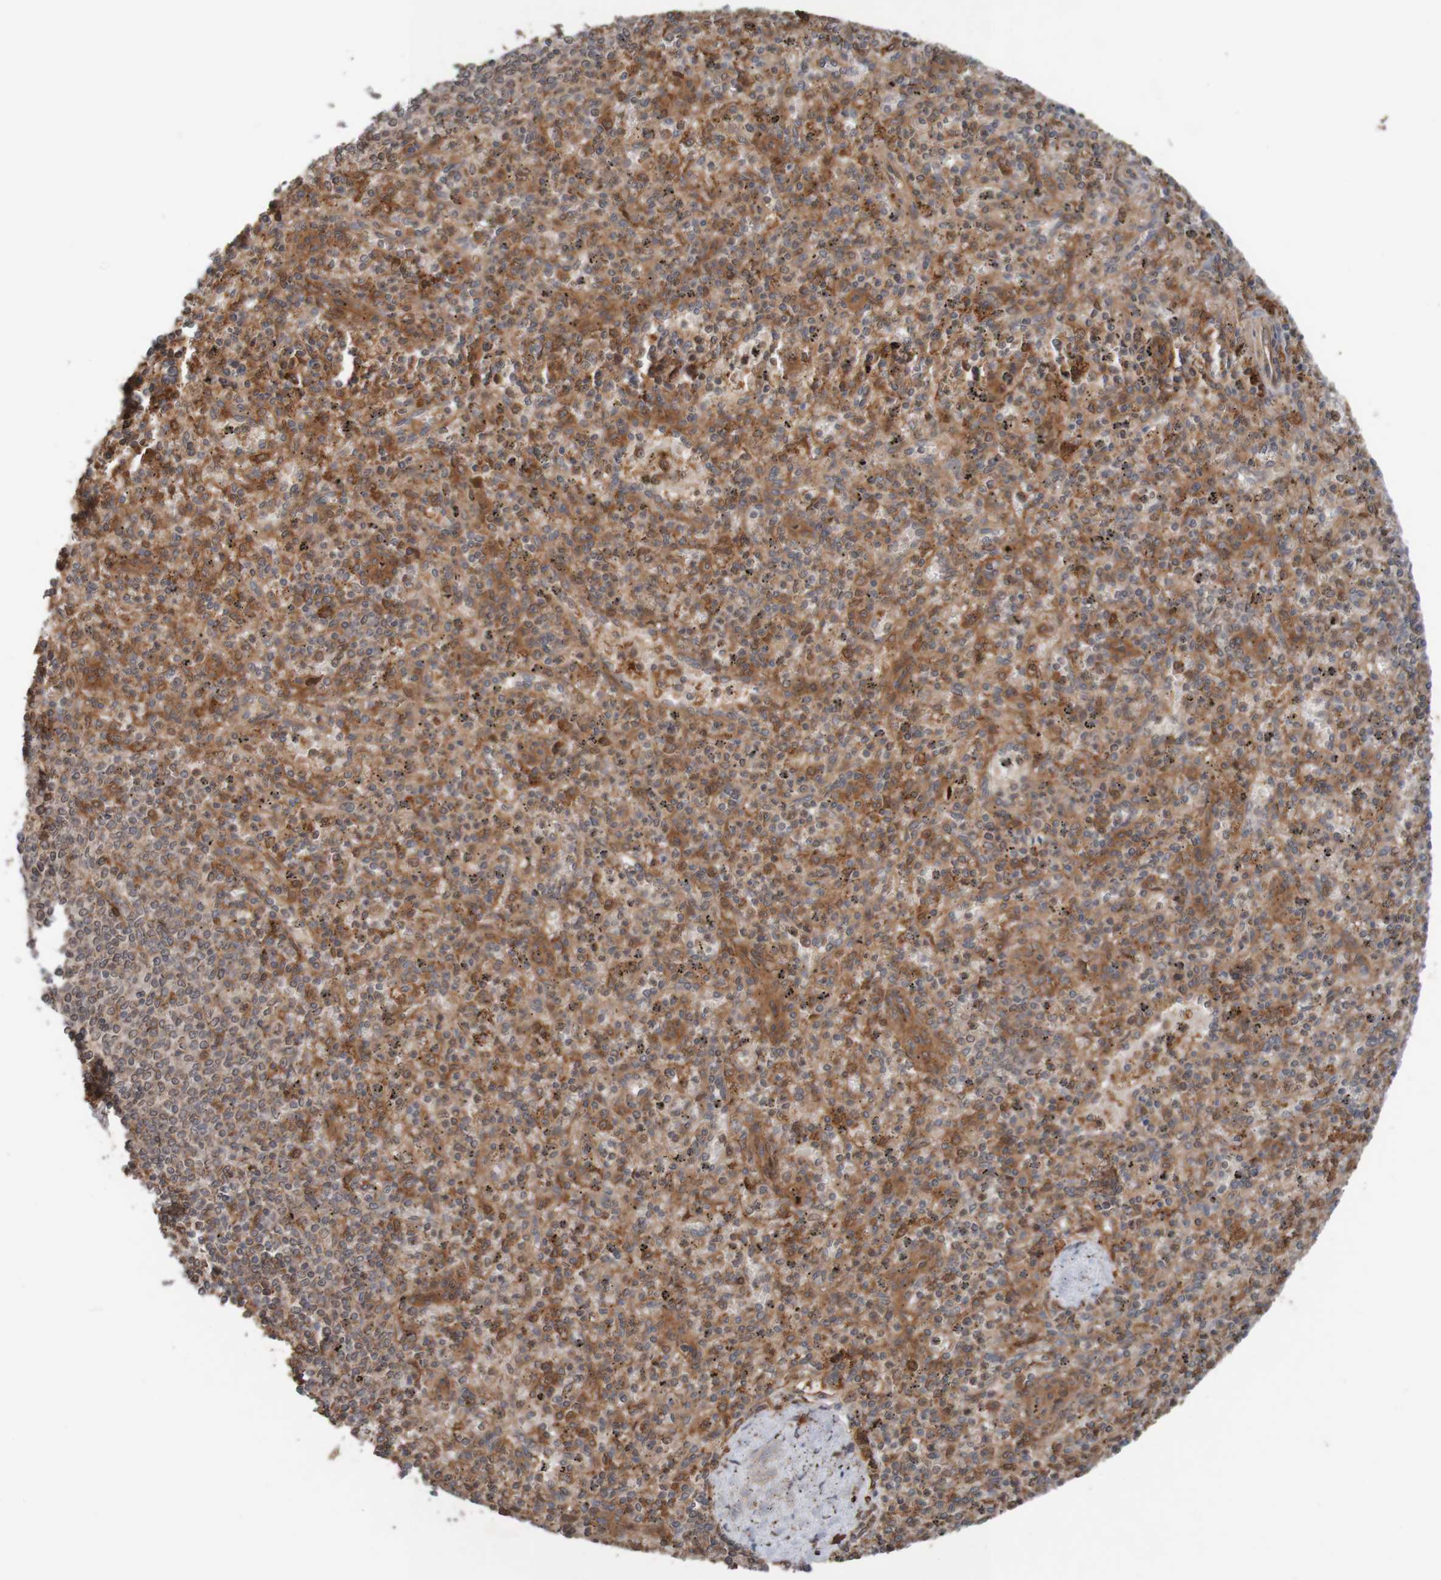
{"staining": {"intensity": "moderate", "quantity": ">75%", "location": "cytoplasmic/membranous"}, "tissue": "spleen", "cell_type": "Cells in red pulp", "image_type": "normal", "snomed": [{"axis": "morphology", "description": "Normal tissue, NOS"}, {"axis": "topography", "description": "Spleen"}], "caption": "Cells in red pulp demonstrate moderate cytoplasmic/membranous positivity in approximately >75% of cells in unremarkable spleen. (brown staining indicates protein expression, while blue staining denotes nuclei).", "gene": "ARHGEF11", "patient": {"sex": "male", "age": 72}}